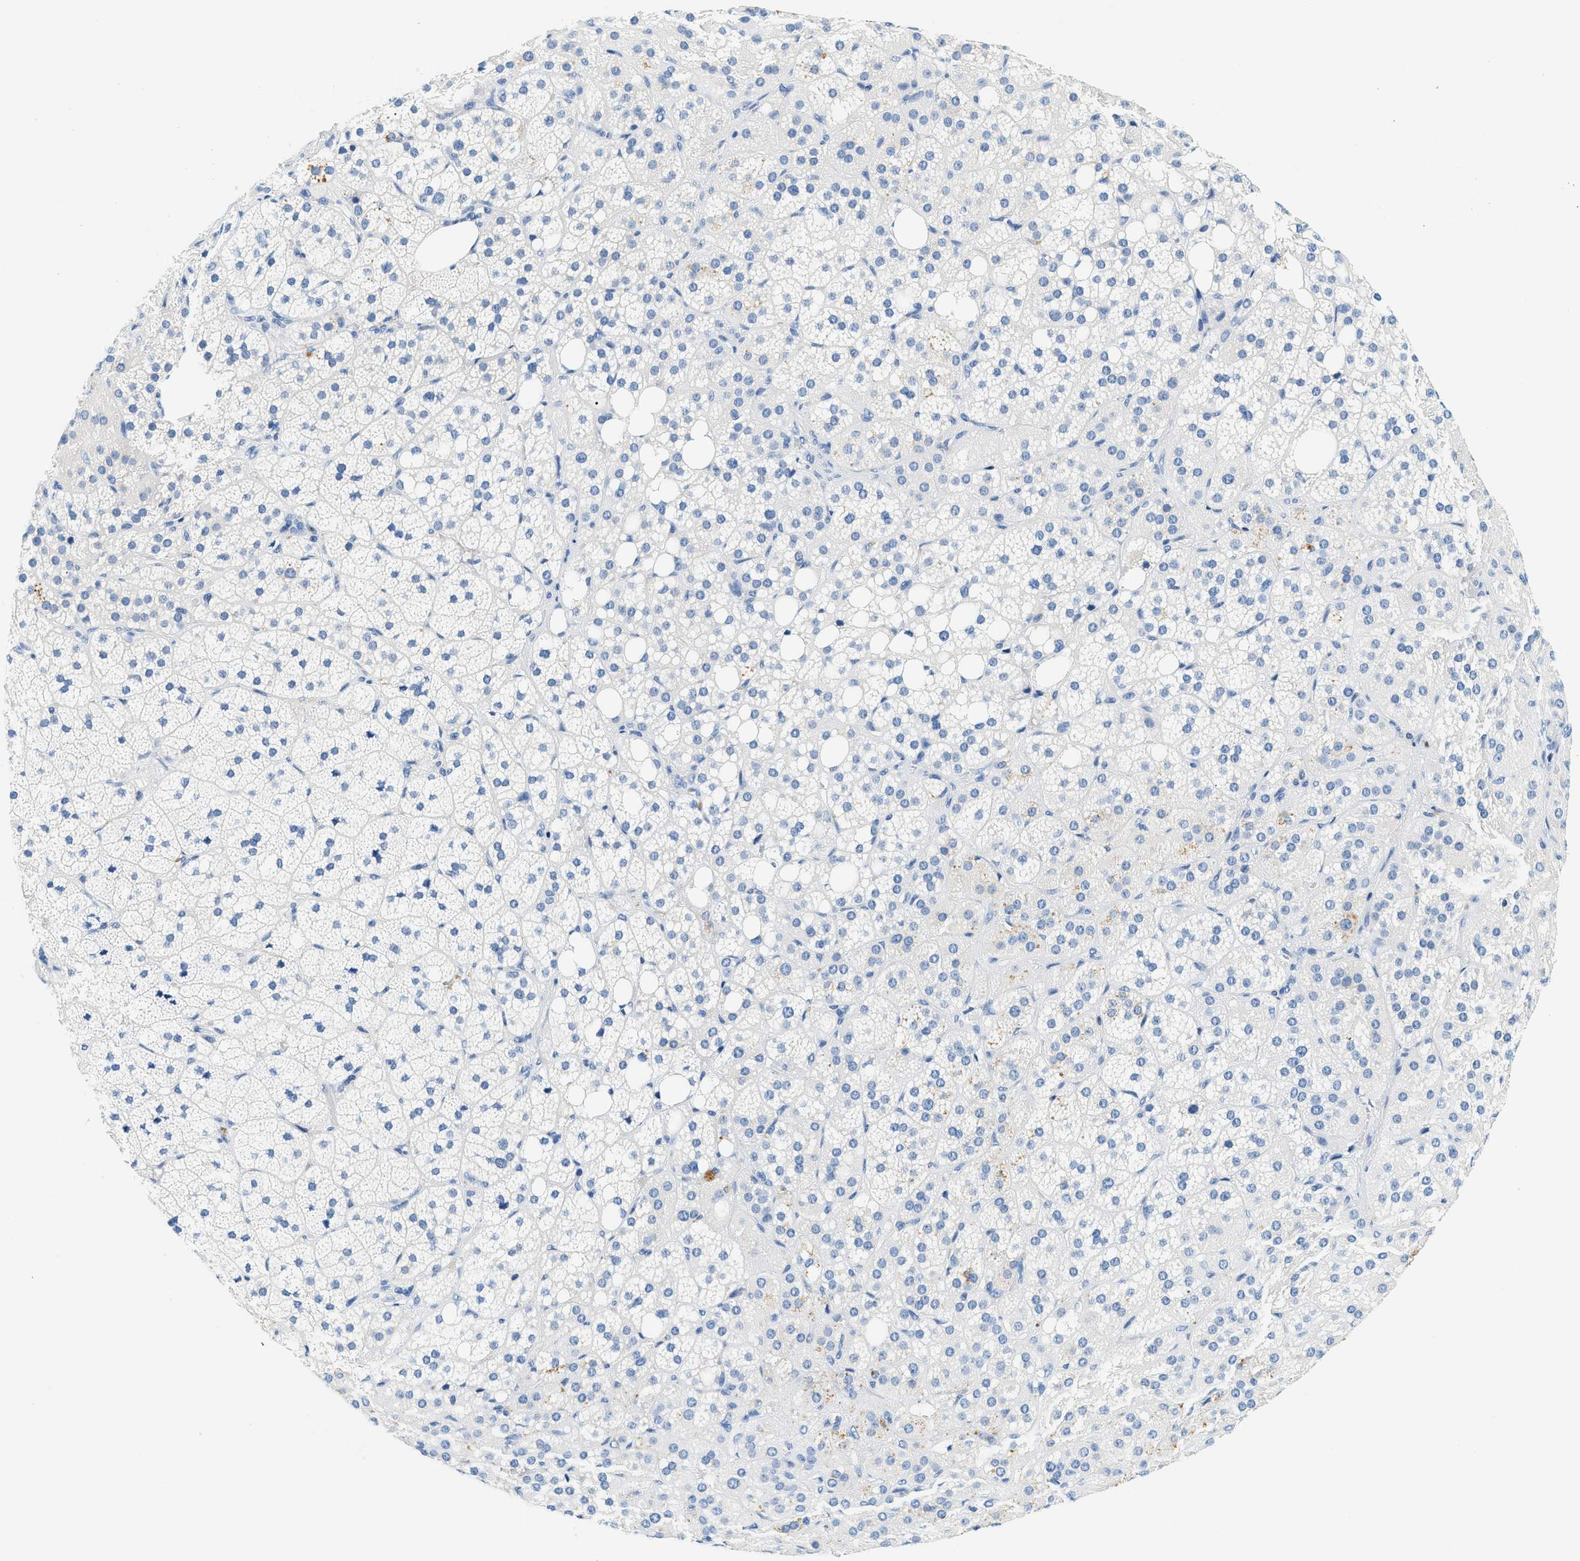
{"staining": {"intensity": "moderate", "quantity": "<25%", "location": "cytoplasmic/membranous"}, "tissue": "adrenal gland", "cell_type": "Glandular cells", "image_type": "normal", "snomed": [{"axis": "morphology", "description": "Normal tissue, NOS"}, {"axis": "topography", "description": "Adrenal gland"}], "caption": "Immunohistochemistry (IHC) (DAB) staining of benign human adrenal gland demonstrates moderate cytoplasmic/membranous protein expression in approximately <25% of glandular cells. The staining is performed using DAB brown chromogen to label protein expression. The nuclei are counter-stained blue using hematoxylin.", "gene": "STXBP2", "patient": {"sex": "female", "age": 59}}